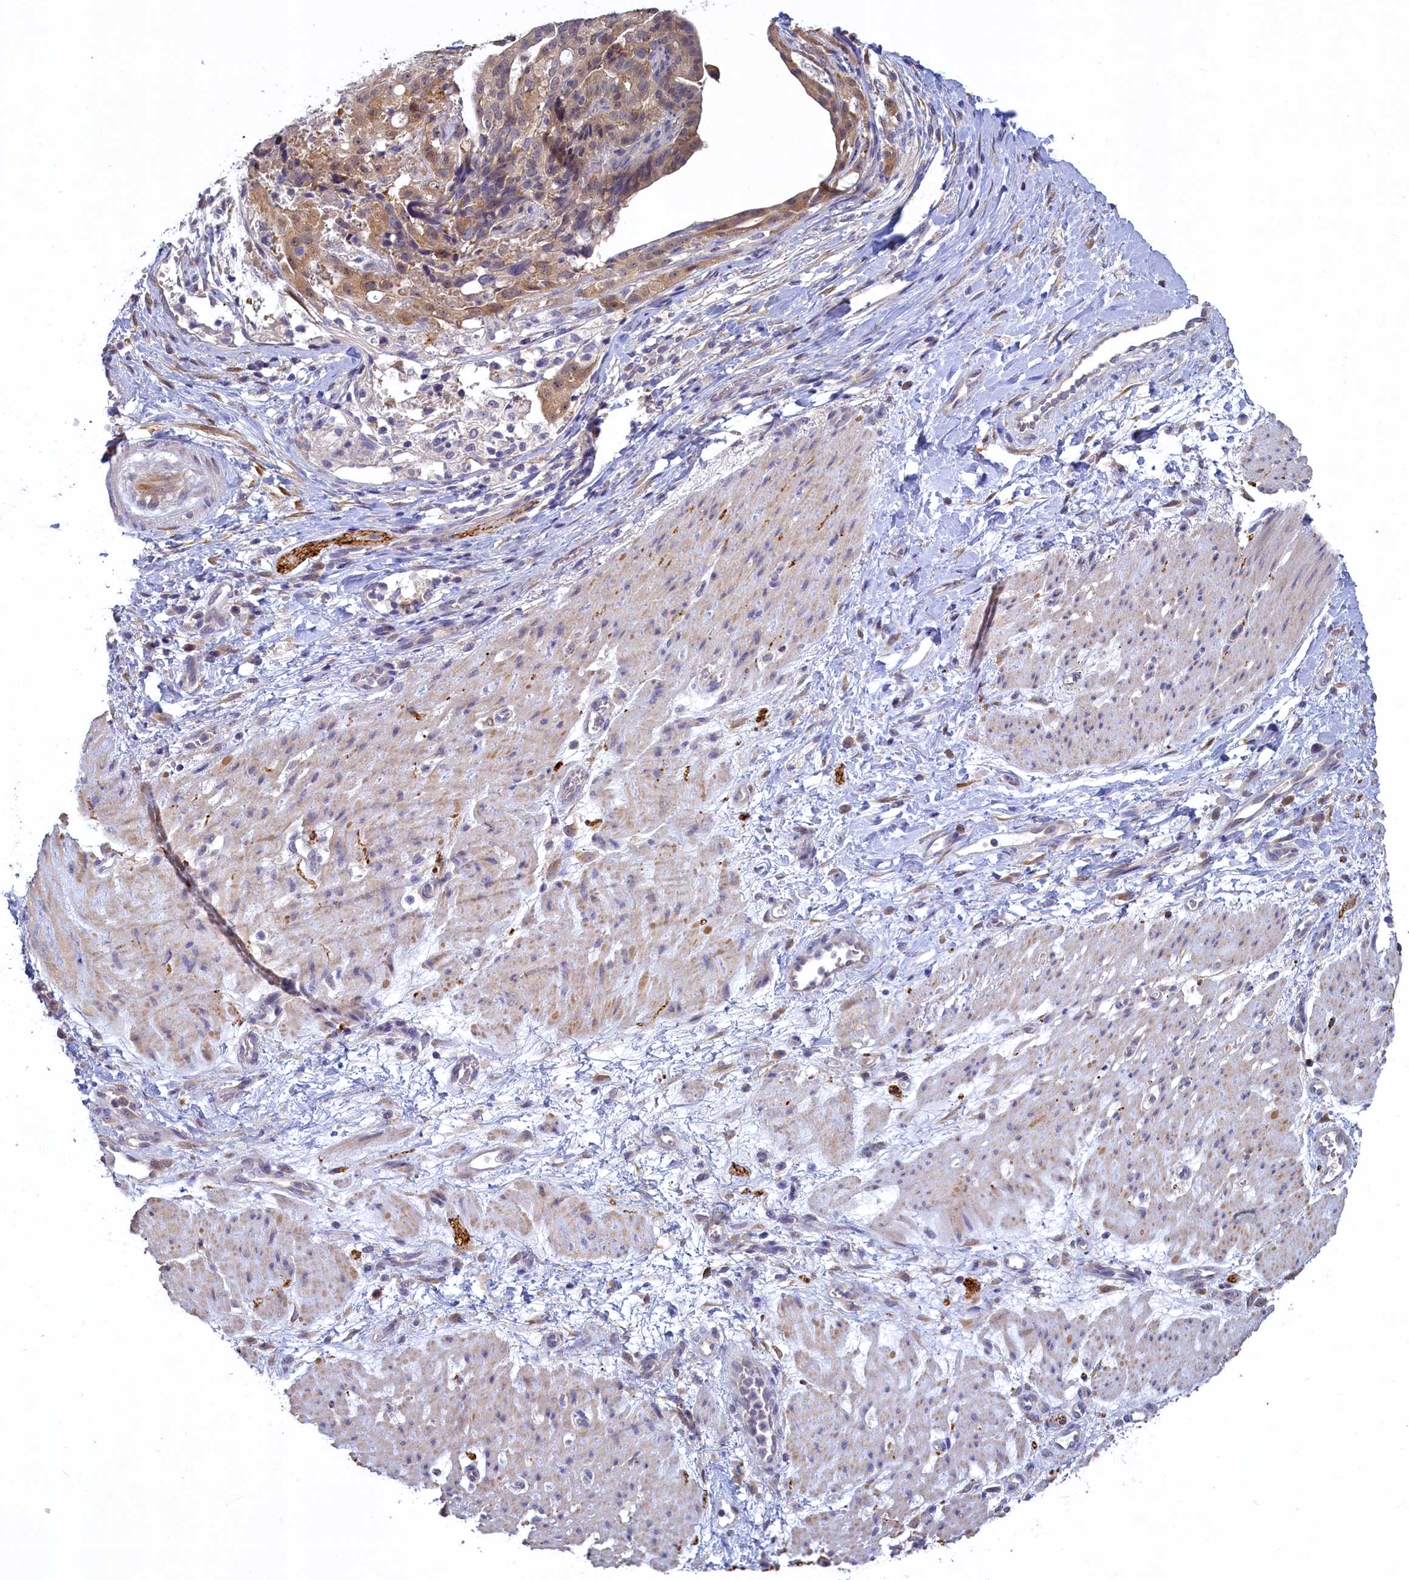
{"staining": {"intensity": "moderate", "quantity": ">75%", "location": "cytoplasmic/membranous,nuclear"}, "tissue": "stomach cancer", "cell_type": "Tumor cells", "image_type": "cancer", "snomed": [{"axis": "morphology", "description": "Adenocarcinoma, NOS"}, {"axis": "topography", "description": "Stomach"}], "caption": "Immunohistochemical staining of human stomach adenocarcinoma shows medium levels of moderate cytoplasmic/membranous and nuclear protein positivity in about >75% of tumor cells.", "gene": "UCHL3", "patient": {"sex": "male", "age": 48}}